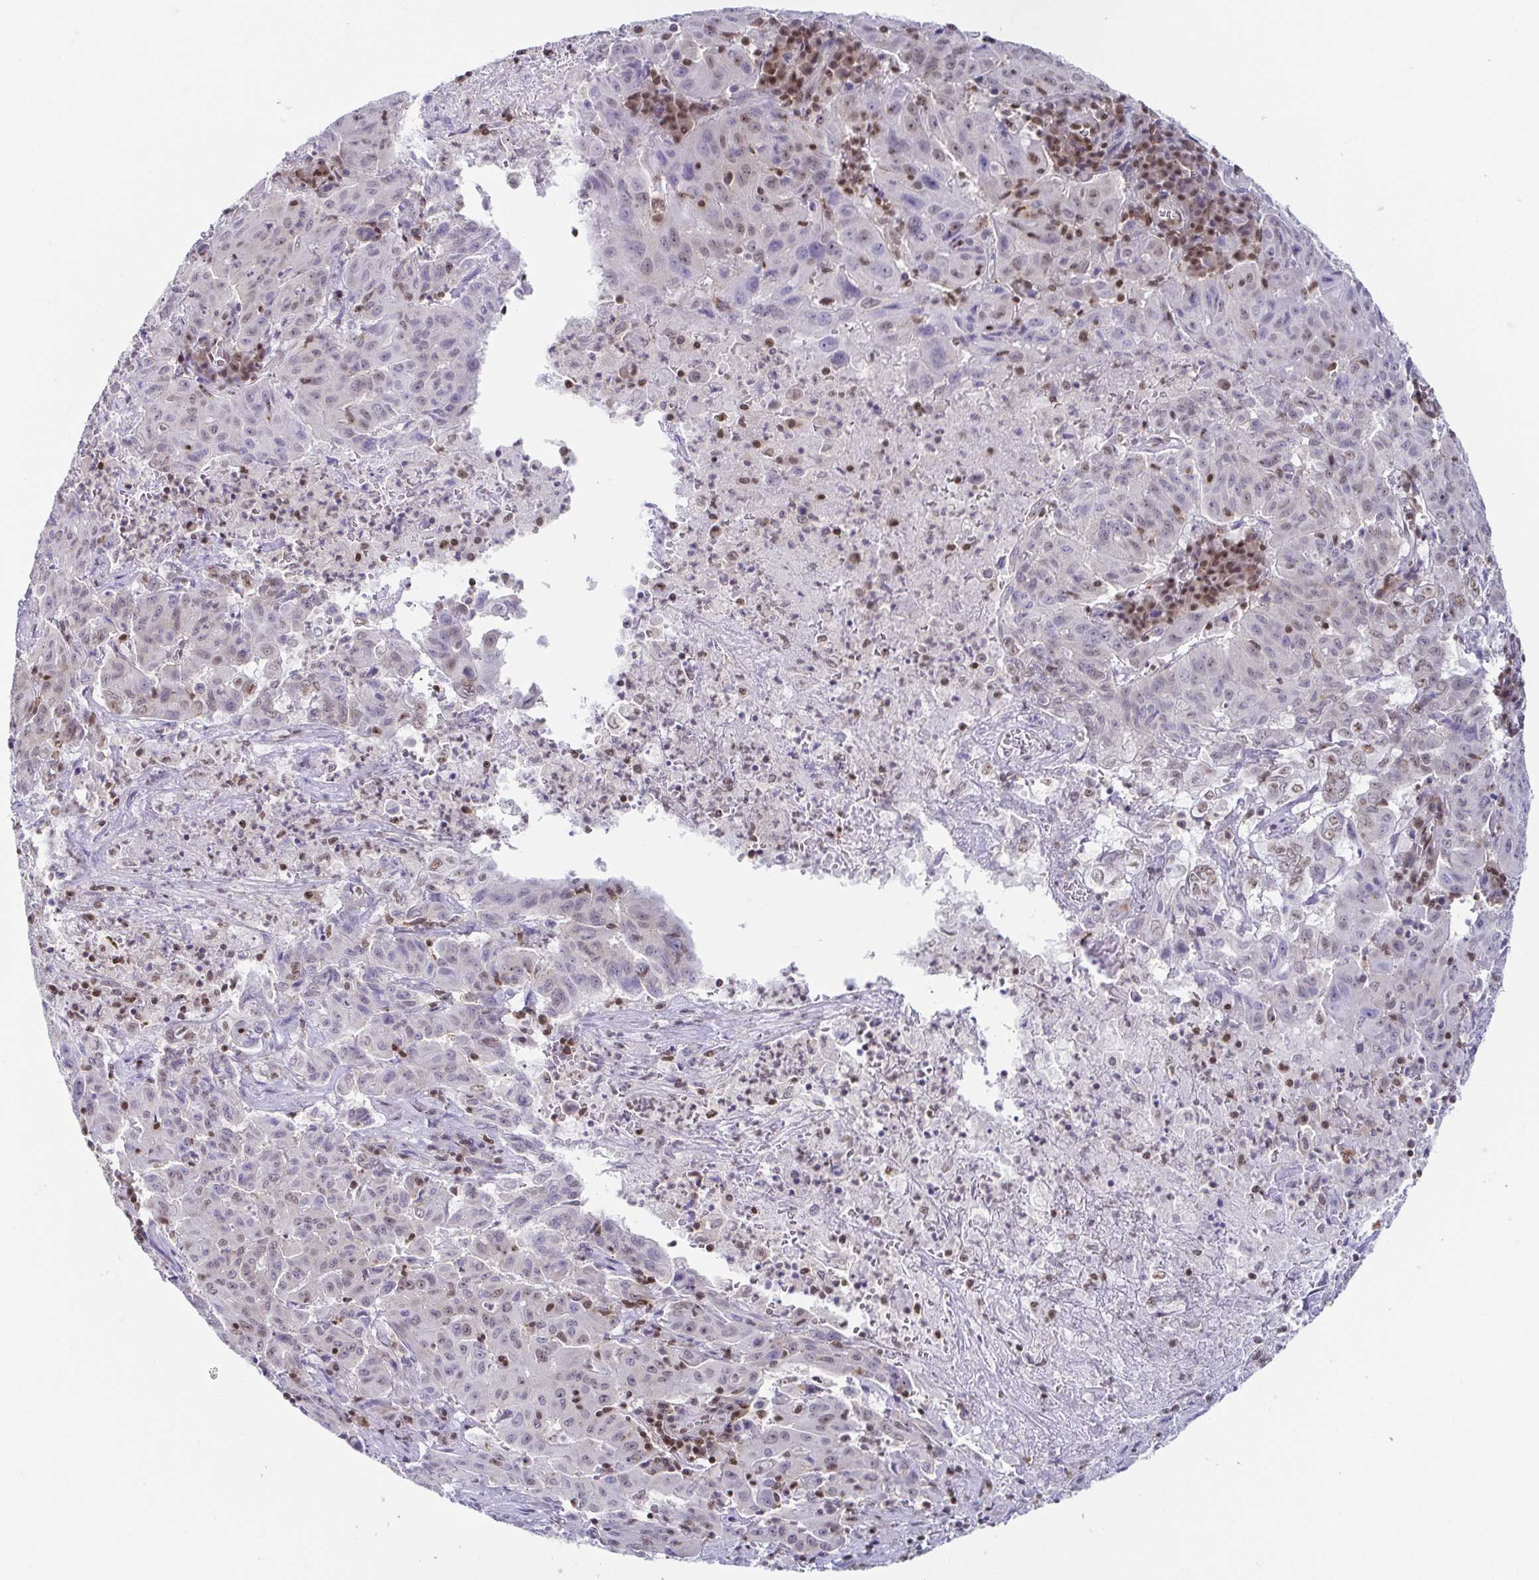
{"staining": {"intensity": "negative", "quantity": "none", "location": "none"}, "tissue": "pancreatic cancer", "cell_type": "Tumor cells", "image_type": "cancer", "snomed": [{"axis": "morphology", "description": "Adenocarcinoma, NOS"}, {"axis": "topography", "description": "Pancreas"}], "caption": "High power microscopy photomicrograph of an immunohistochemistry (IHC) image of pancreatic adenocarcinoma, revealing no significant expression in tumor cells. Nuclei are stained in blue.", "gene": "EWSR1", "patient": {"sex": "male", "age": 63}}